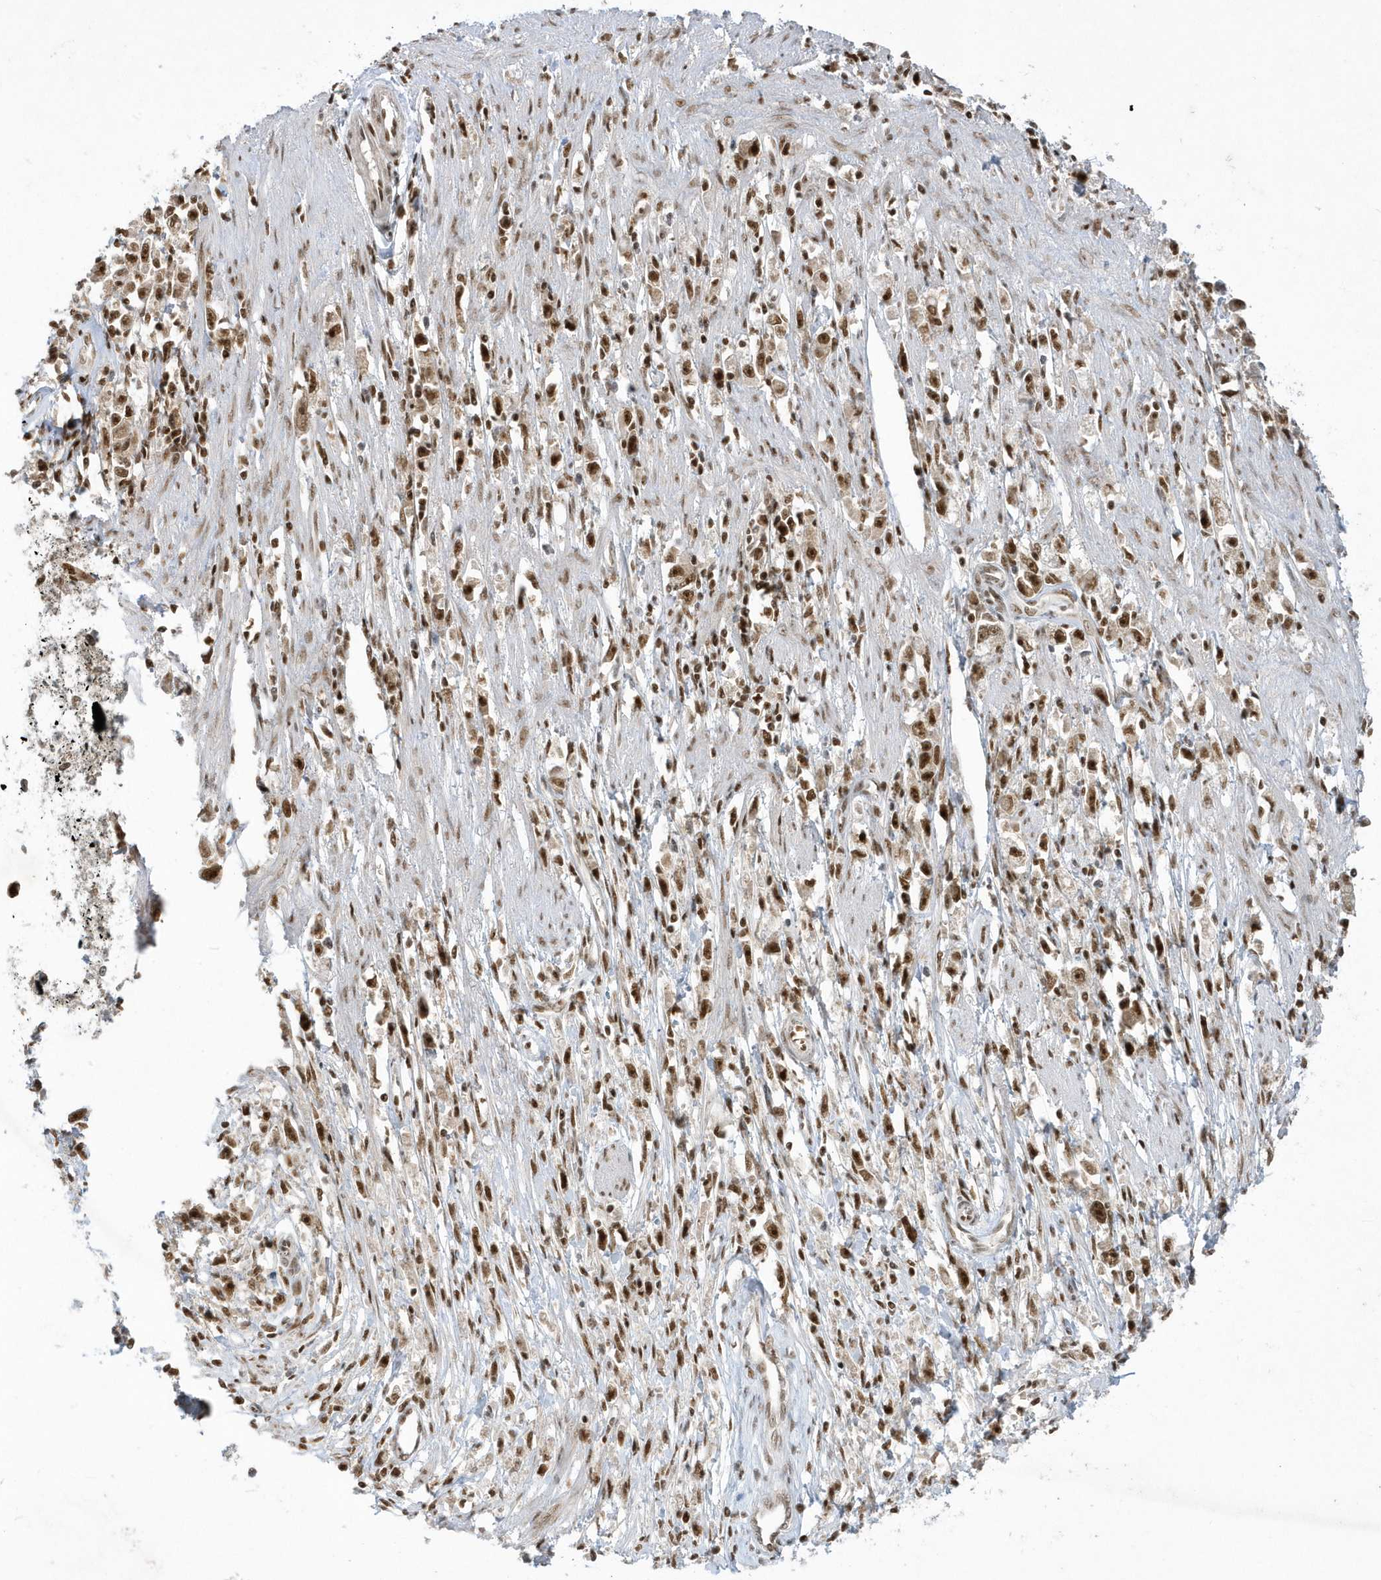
{"staining": {"intensity": "moderate", "quantity": ">75%", "location": "nuclear"}, "tissue": "stomach cancer", "cell_type": "Tumor cells", "image_type": "cancer", "snomed": [{"axis": "morphology", "description": "Adenocarcinoma, NOS"}, {"axis": "topography", "description": "Stomach"}], "caption": "Human stomach cancer stained with a protein marker exhibits moderate staining in tumor cells.", "gene": "PPIL2", "patient": {"sex": "female", "age": 59}}